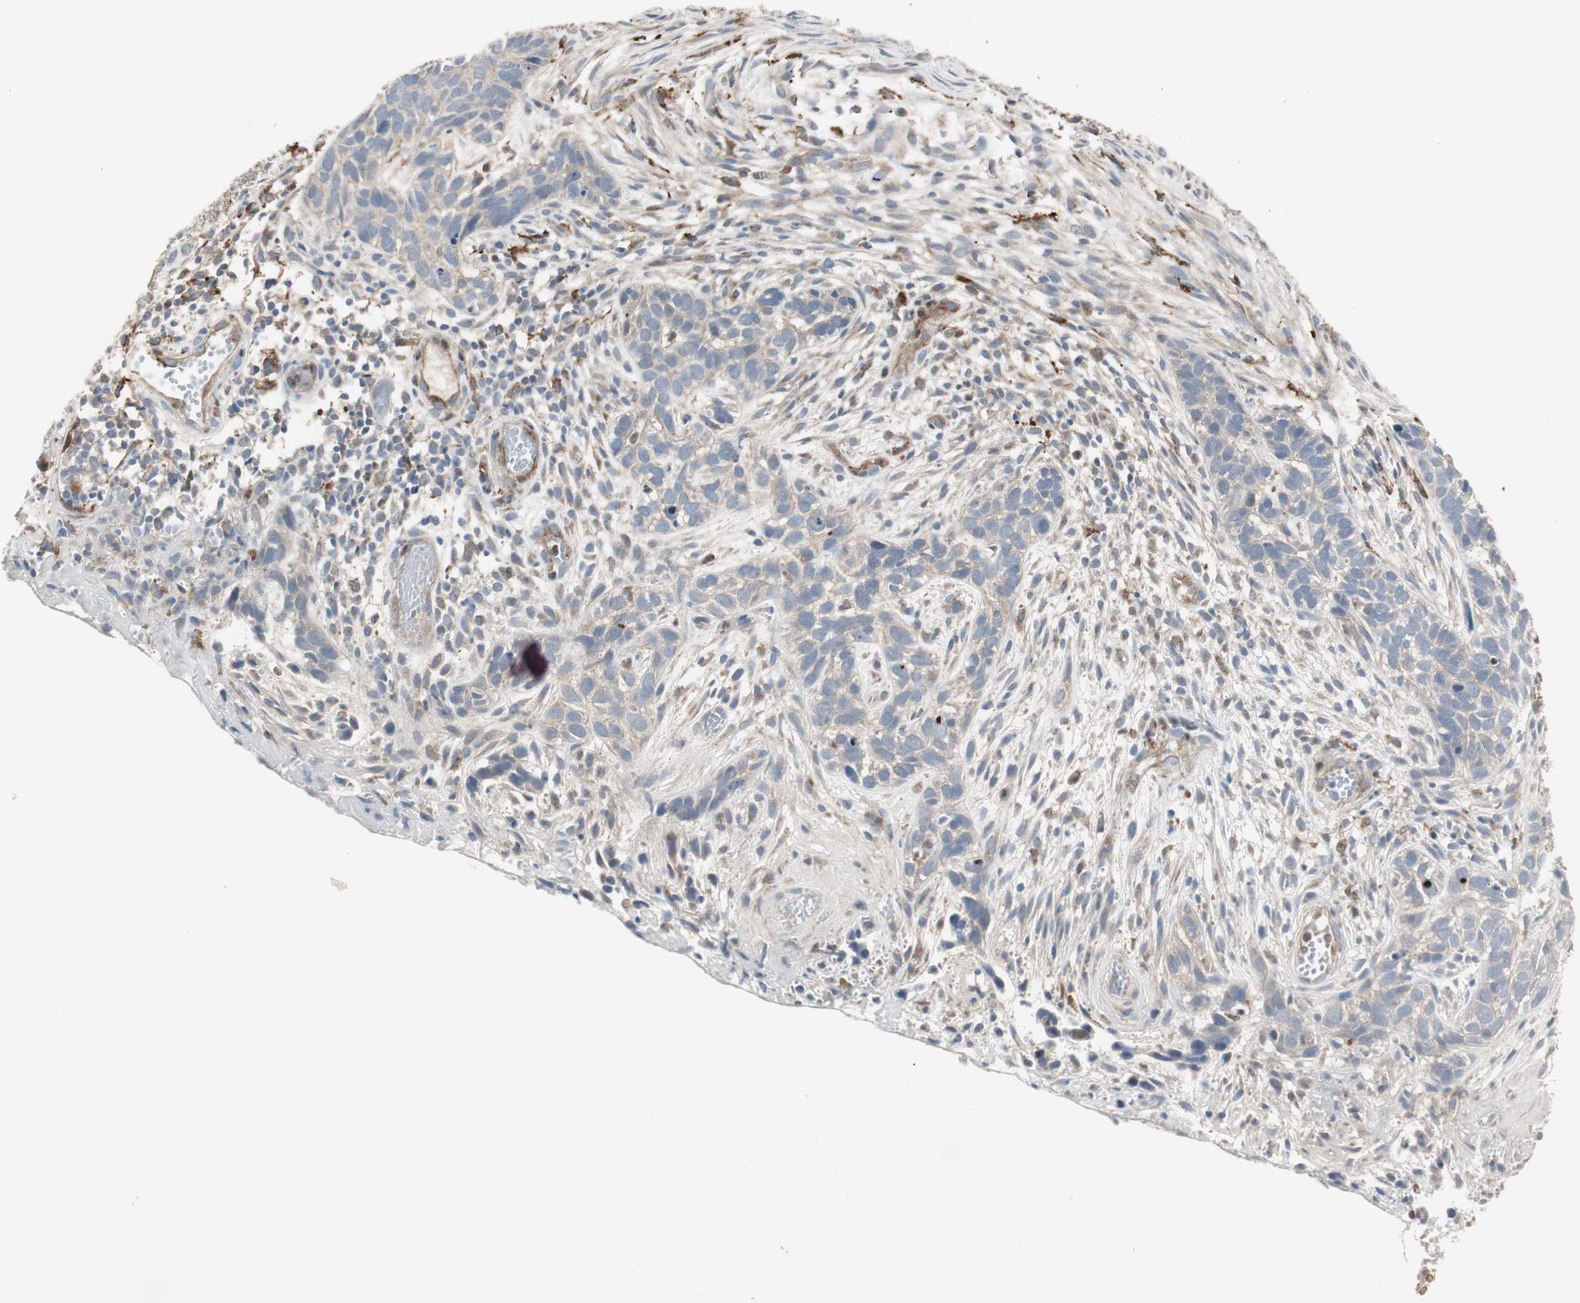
{"staining": {"intensity": "weak", "quantity": ">75%", "location": "cytoplasmic/membranous"}, "tissue": "skin cancer", "cell_type": "Tumor cells", "image_type": "cancer", "snomed": [{"axis": "morphology", "description": "Basal cell carcinoma"}, {"axis": "topography", "description": "Skin"}], "caption": "An image of human skin basal cell carcinoma stained for a protein reveals weak cytoplasmic/membranous brown staining in tumor cells.", "gene": "STAB1", "patient": {"sex": "male", "age": 87}}